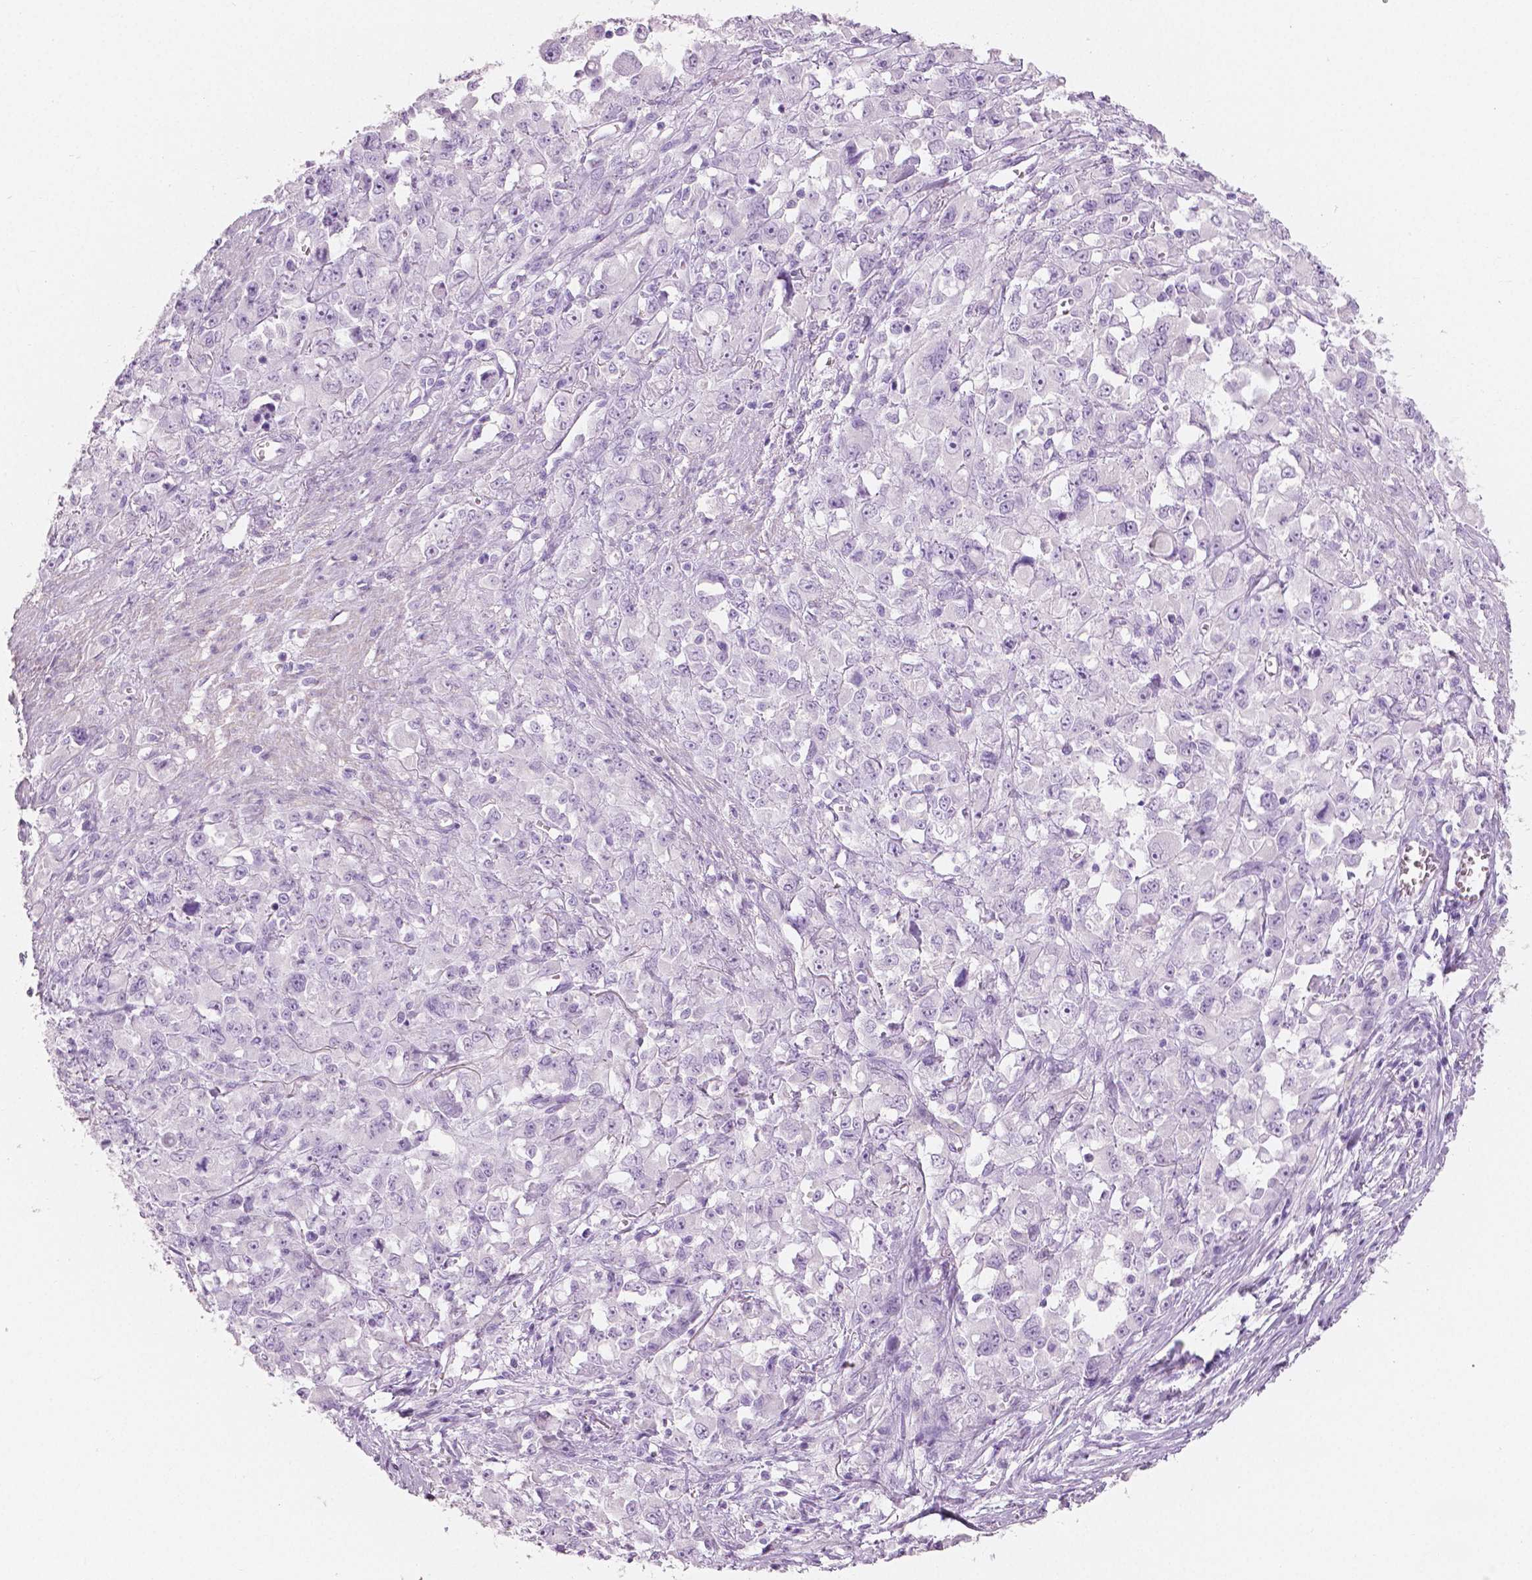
{"staining": {"intensity": "negative", "quantity": "none", "location": "none"}, "tissue": "stomach cancer", "cell_type": "Tumor cells", "image_type": "cancer", "snomed": [{"axis": "morphology", "description": "Adenocarcinoma, NOS"}, {"axis": "topography", "description": "Stomach"}], "caption": "Human stomach cancer (adenocarcinoma) stained for a protein using immunohistochemistry displays no positivity in tumor cells.", "gene": "PLIN4", "patient": {"sex": "female", "age": 76}}